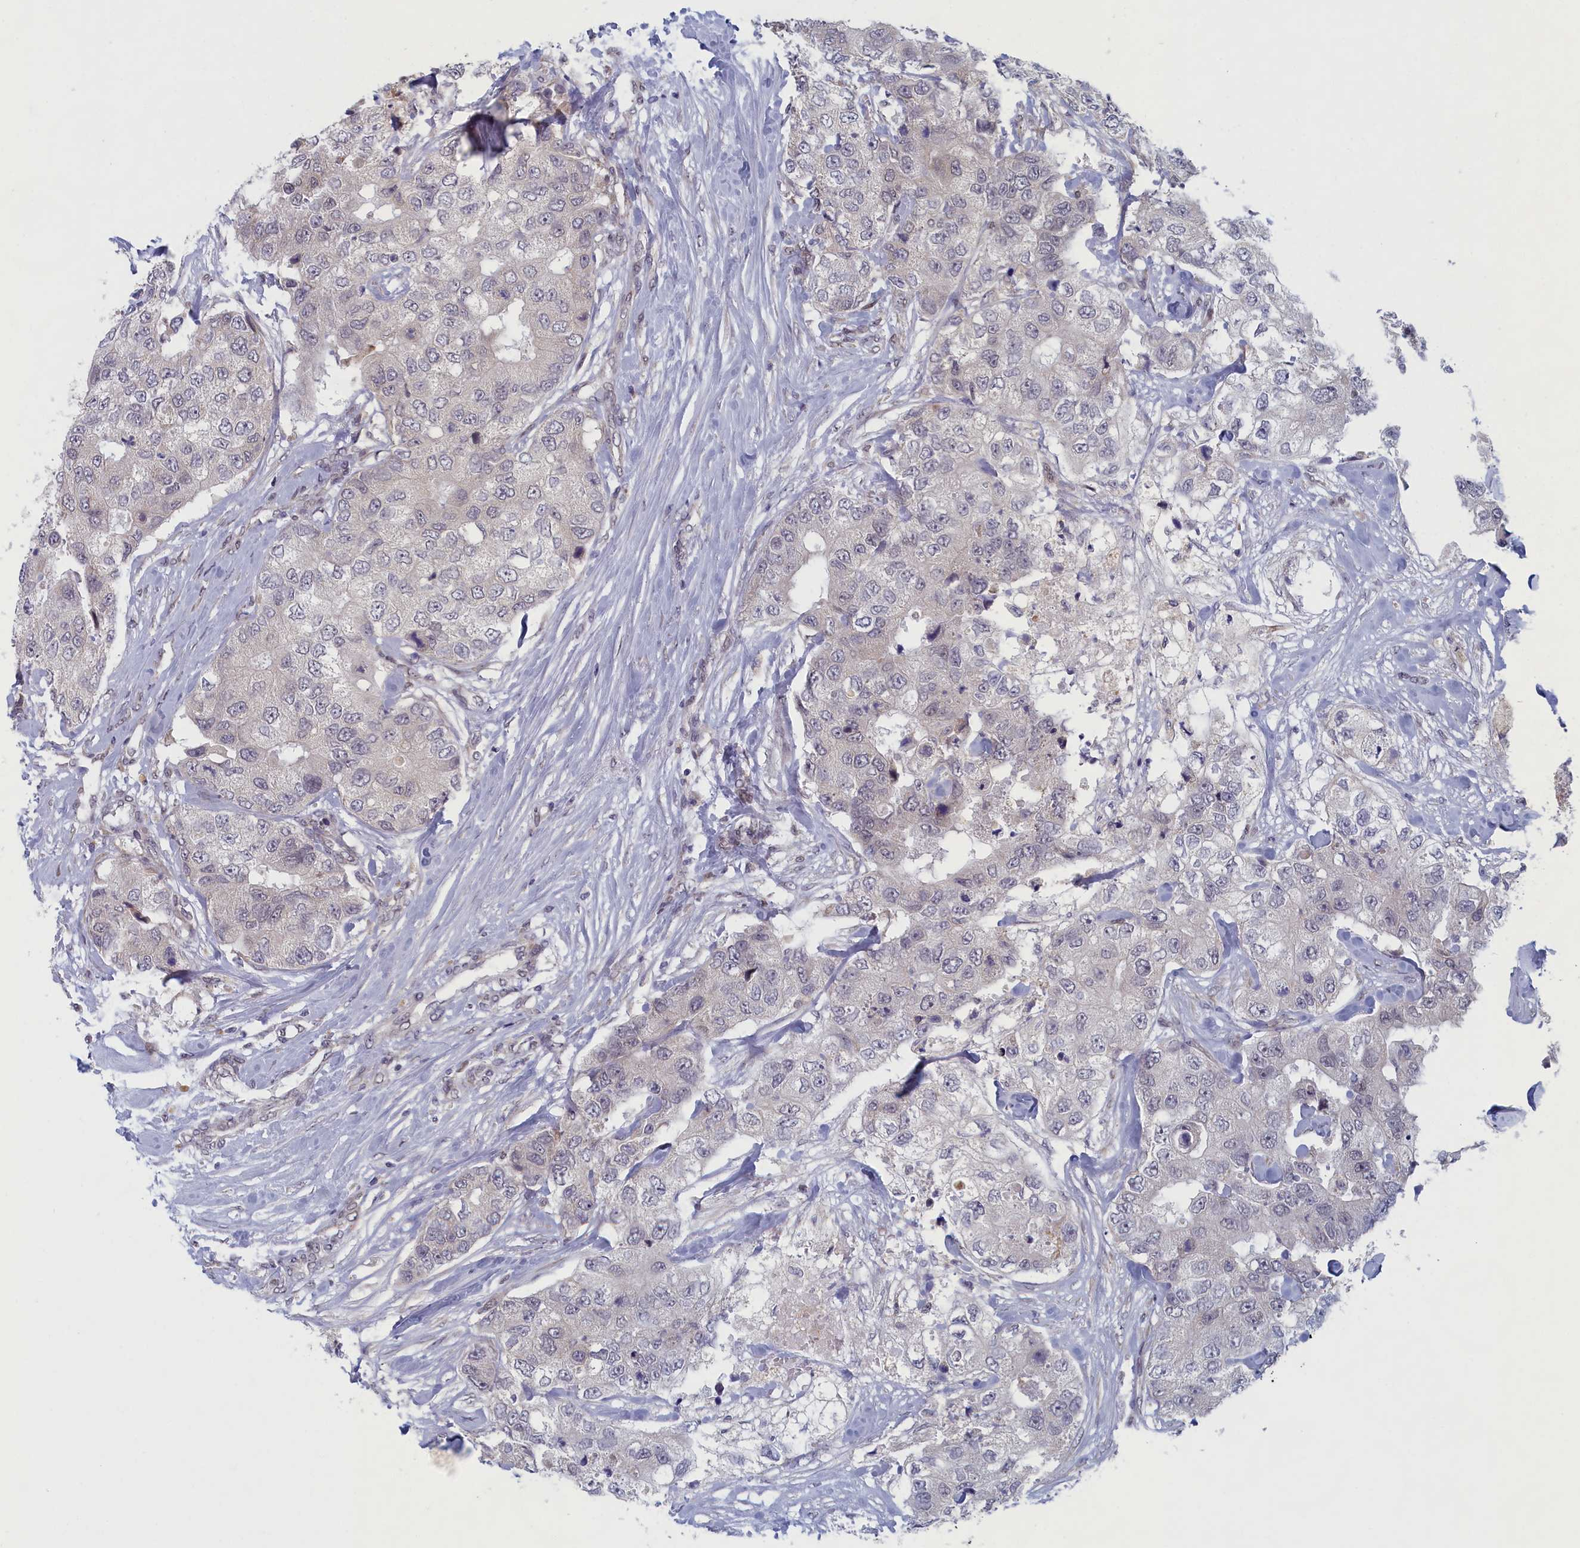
{"staining": {"intensity": "negative", "quantity": "none", "location": "none"}, "tissue": "breast cancer", "cell_type": "Tumor cells", "image_type": "cancer", "snomed": [{"axis": "morphology", "description": "Duct carcinoma"}, {"axis": "topography", "description": "Breast"}], "caption": "A photomicrograph of human breast cancer is negative for staining in tumor cells.", "gene": "DNAJC17", "patient": {"sex": "female", "age": 62}}